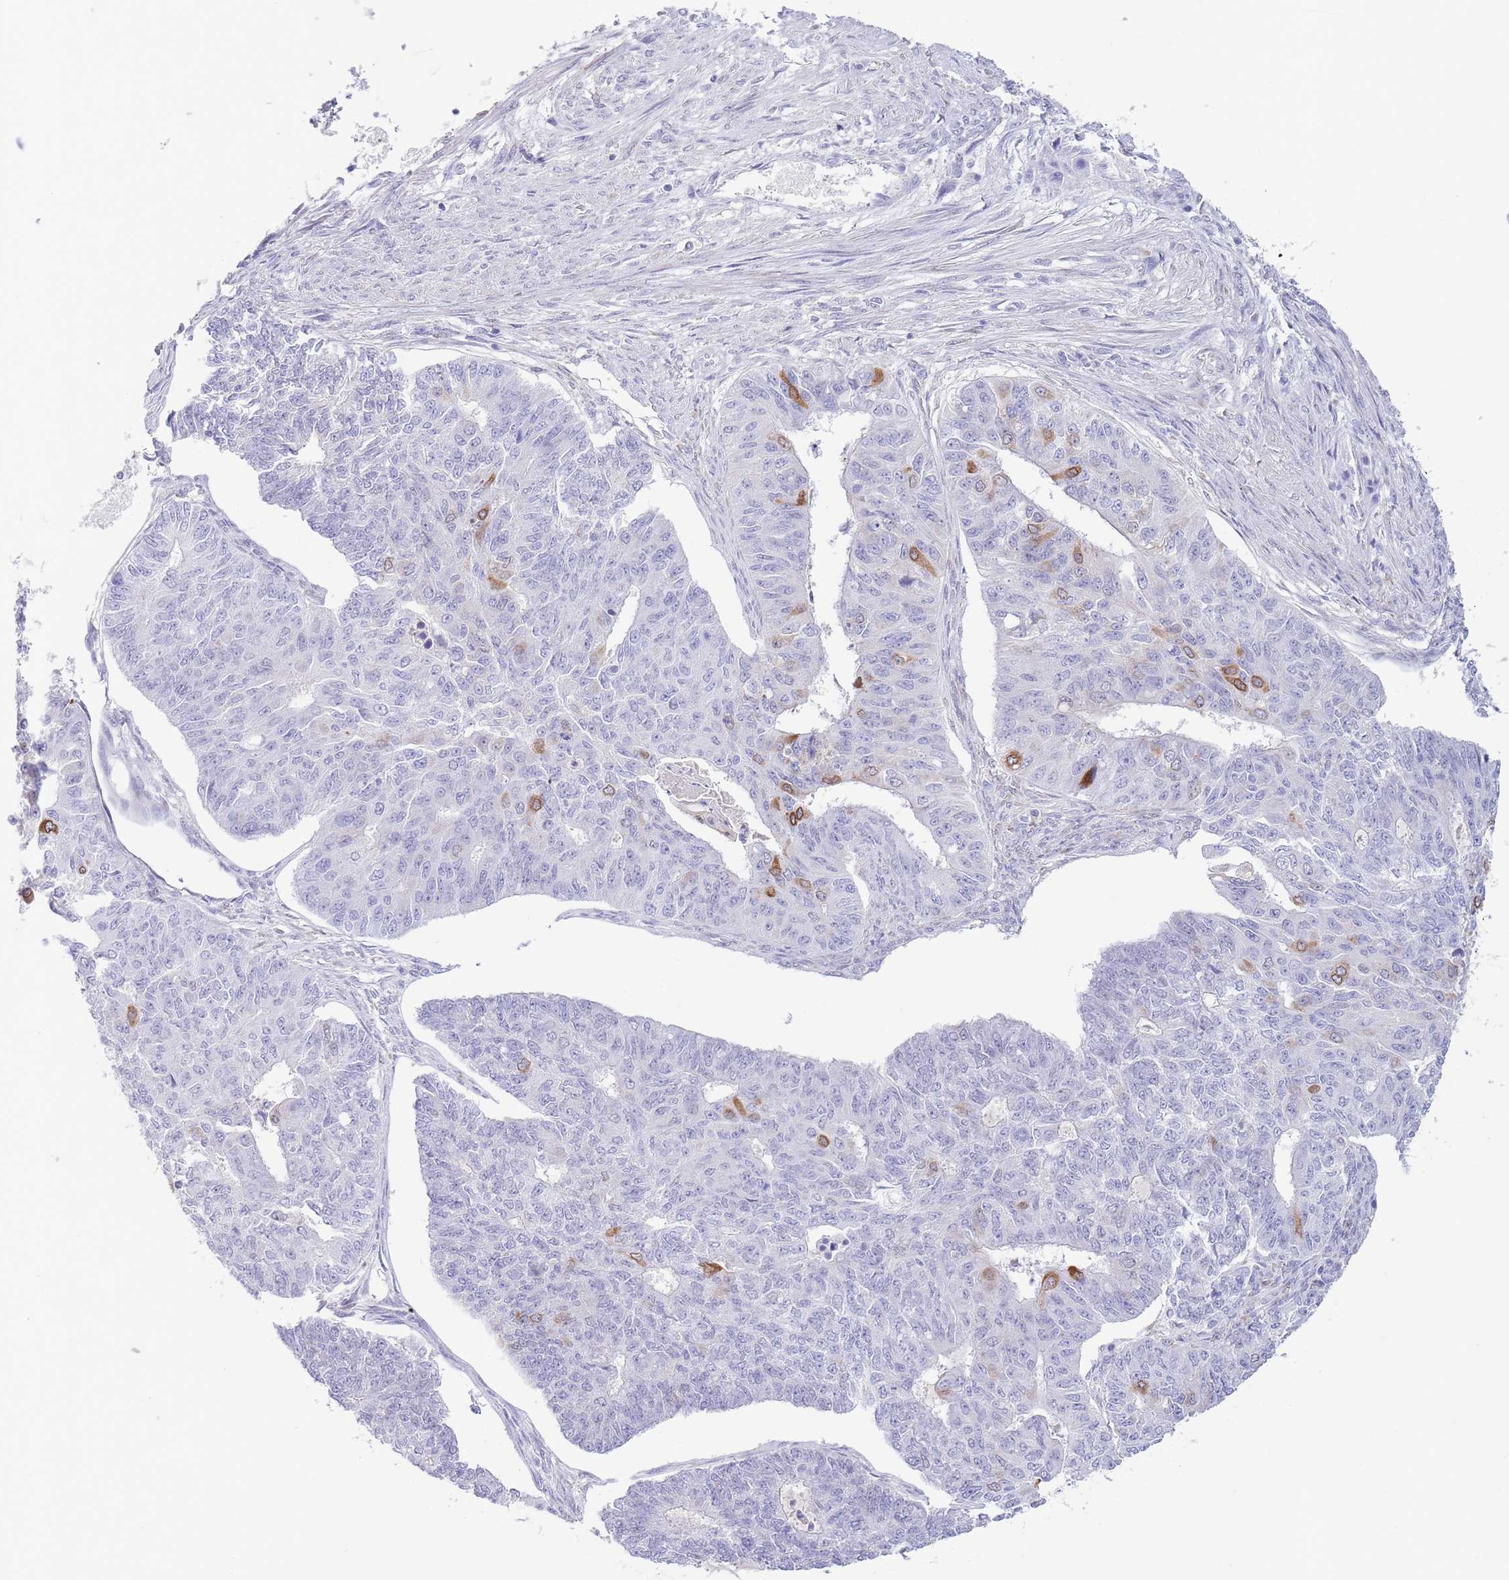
{"staining": {"intensity": "negative", "quantity": "none", "location": "none"}, "tissue": "endometrial cancer", "cell_type": "Tumor cells", "image_type": "cancer", "snomed": [{"axis": "morphology", "description": "Adenocarcinoma, NOS"}, {"axis": "topography", "description": "Endometrium"}], "caption": "A high-resolution image shows immunohistochemistry staining of endometrial cancer (adenocarcinoma), which displays no significant positivity in tumor cells.", "gene": "EBPL", "patient": {"sex": "female", "age": 32}}